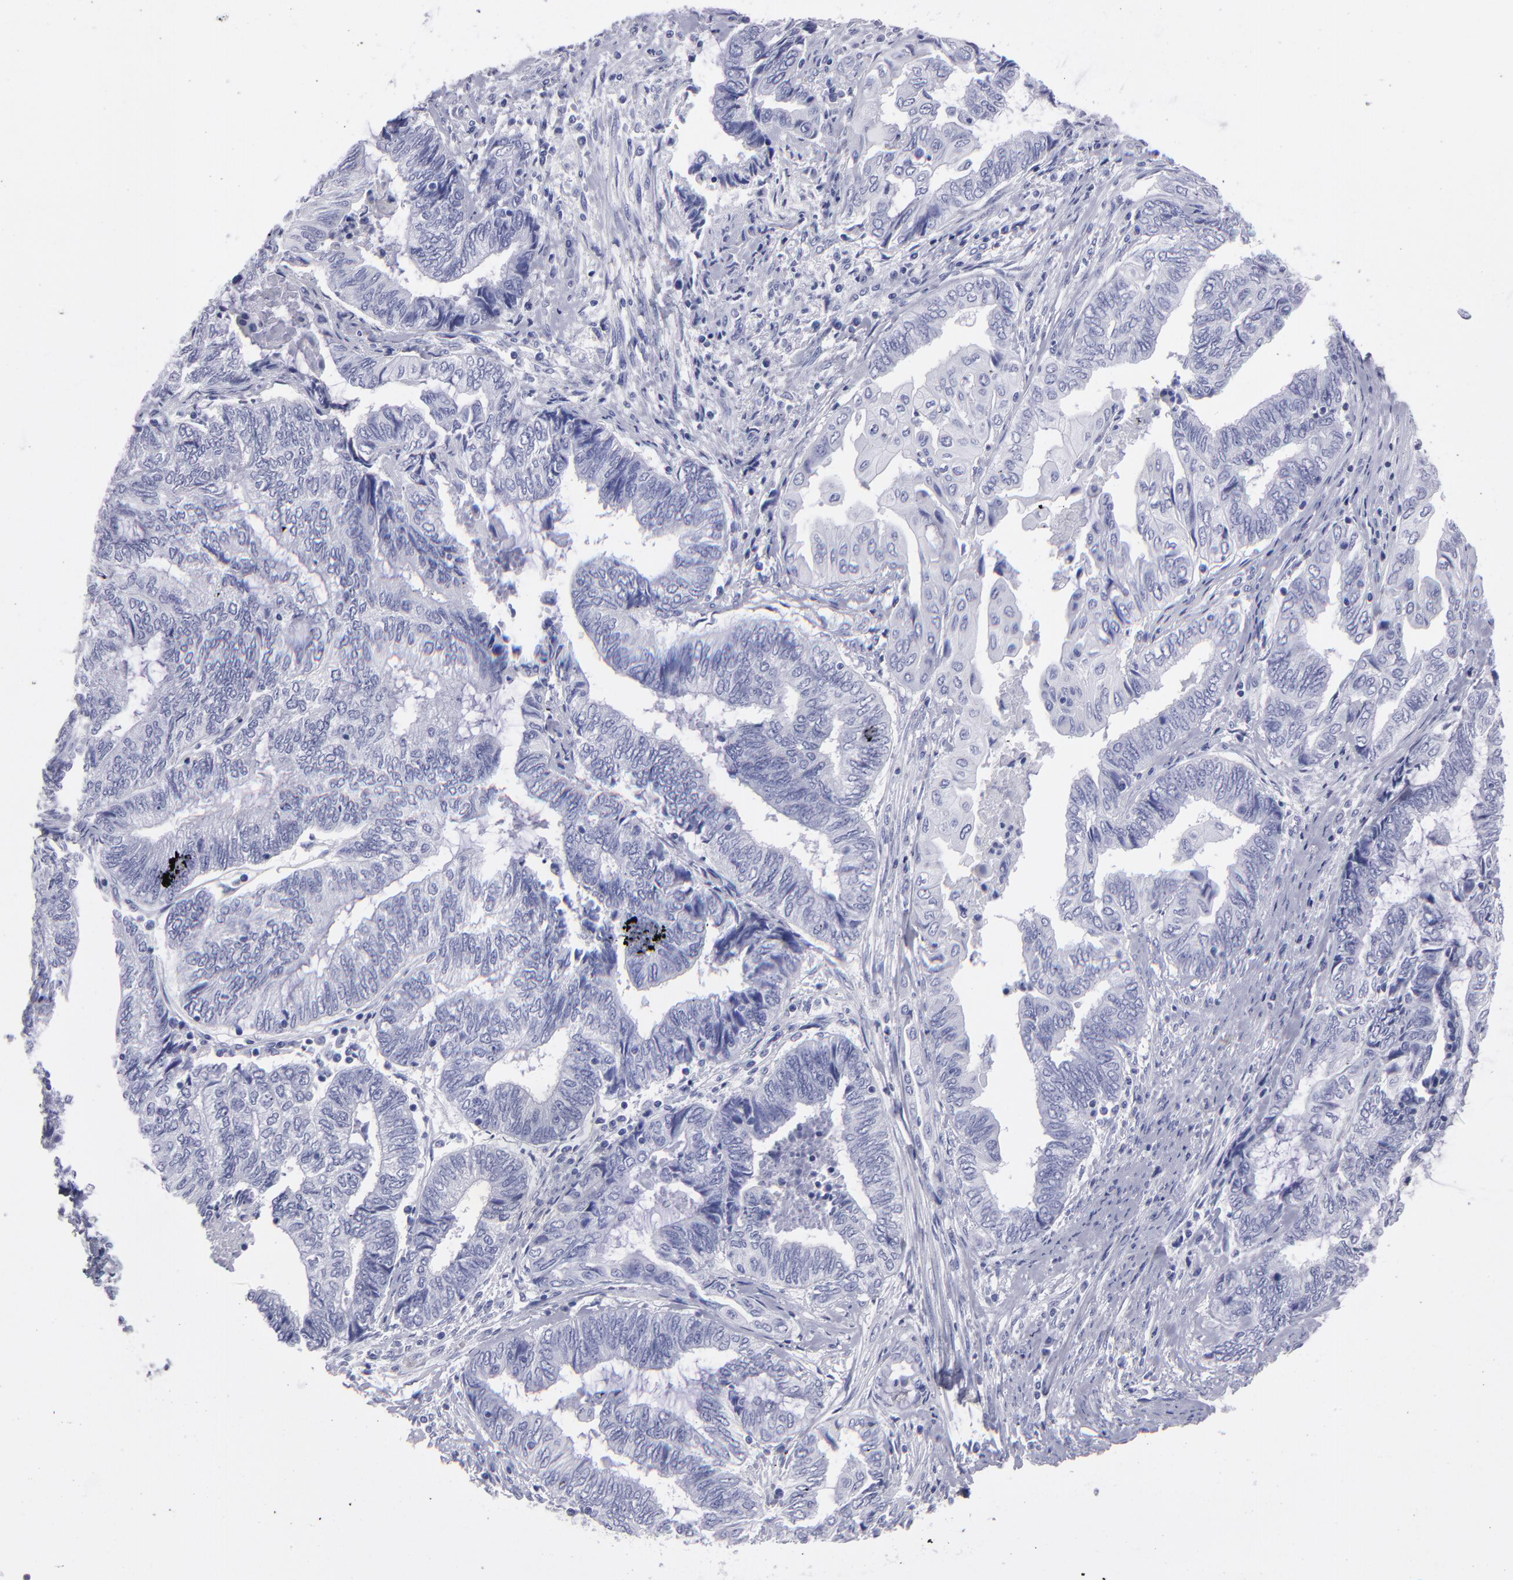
{"staining": {"intensity": "negative", "quantity": "none", "location": "none"}, "tissue": "endometrial cancer", "cell_type": "Tumor cells", "image_type": "cancer", "snomed": [{"axis": "morphology", "description": "Adenocarcinoma, NOS"}, {"axis": "topography", "description": "Uterus"}, {"axis": "topography", "description": "Endometrium"}], "caption": "DAB immunohistochemical staining of endometrial cancer exhibits no significant positivity in tumor cells.", "gene": "MB", "patient": {"sex": "female", "age": 70}}